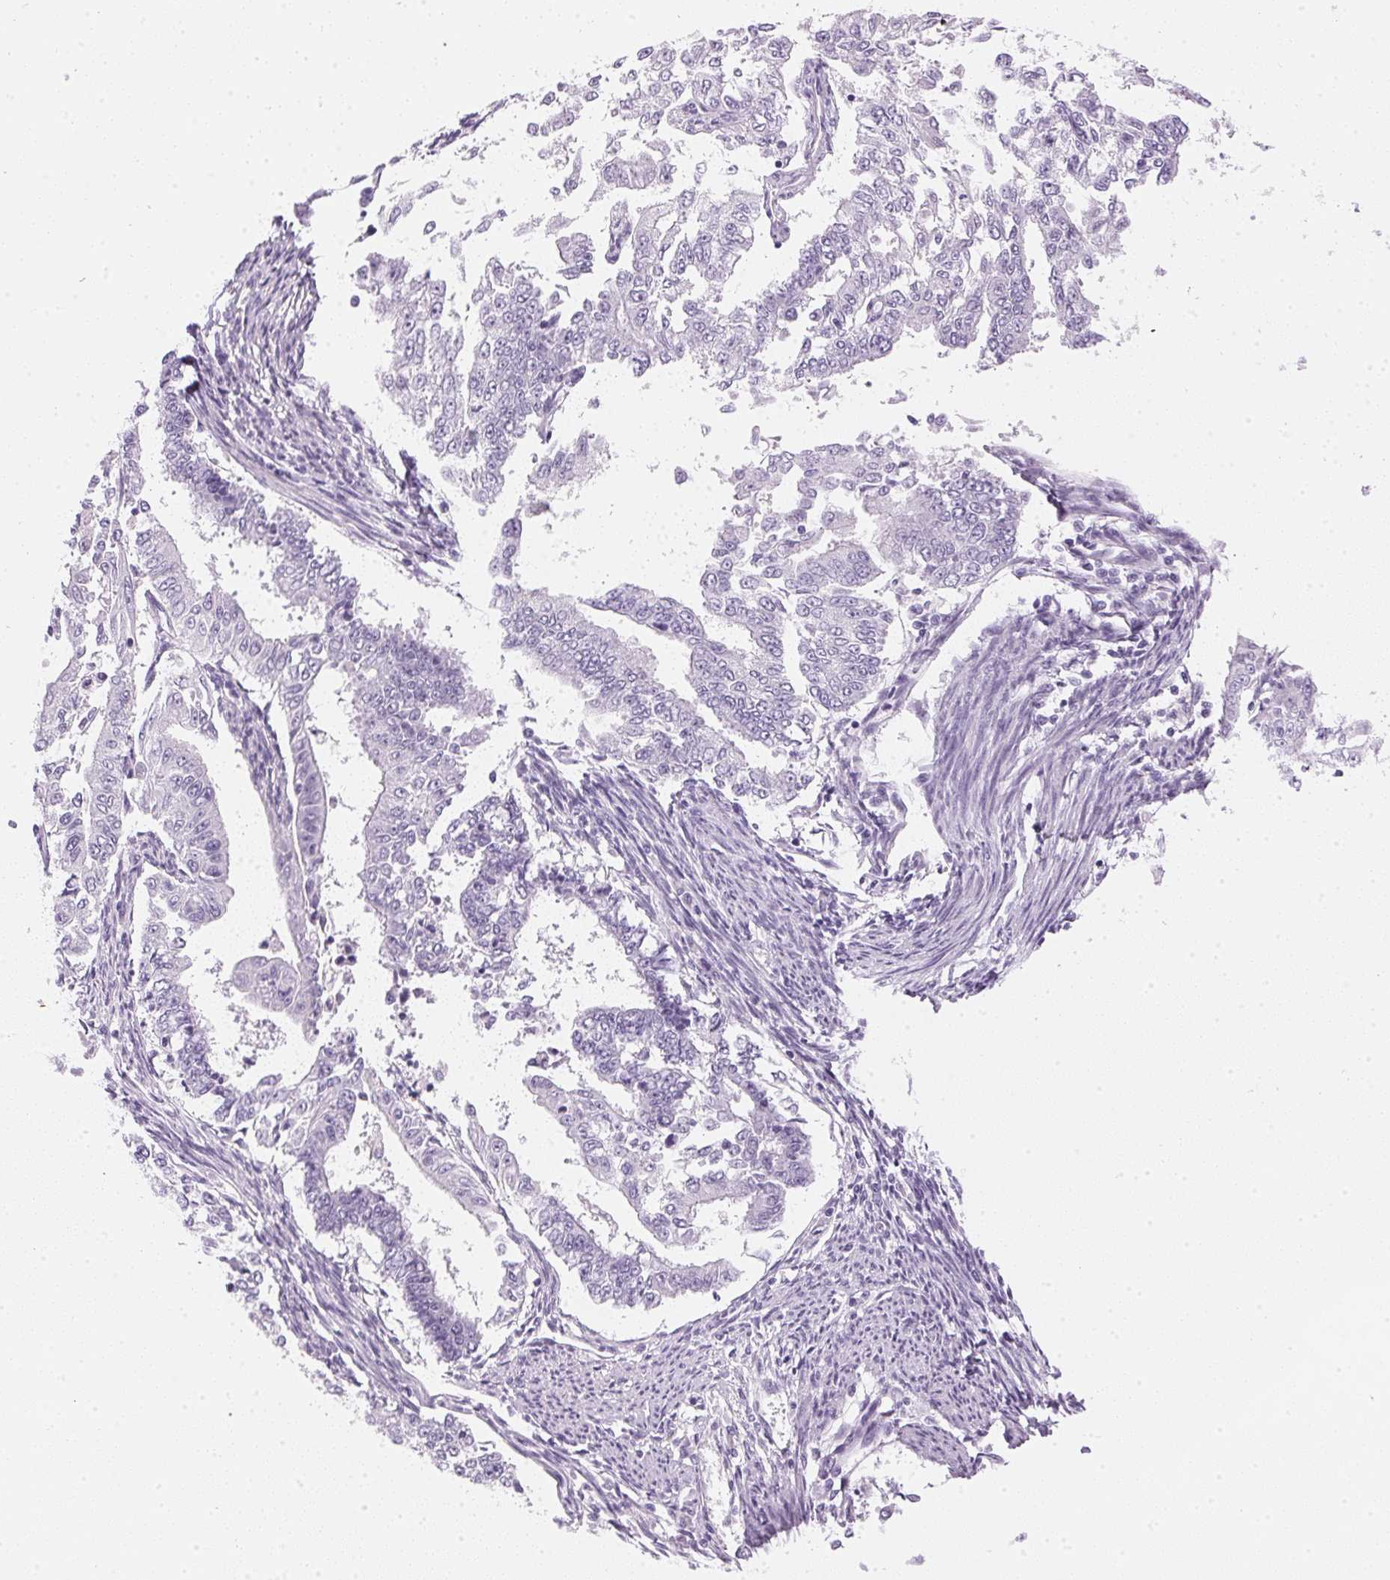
{"staining": {"intensity": "negative", "quantity": "none", "location": "none"}, "tissue": "endometrial cancer", "cell_type": "Tumor cells", "image_type": "cancer", "snomed": [{"axis": "morphology", "description": "Adenocarcinoma, NOS"}, {"axis": "topography", "description": "Uterus"}], "caption": "There is no significant positivity in tumor cells of adenocarcinoma (endometrial).", "gene": "IGFBP1", "patient": {"sex": "female", "age": 59}}